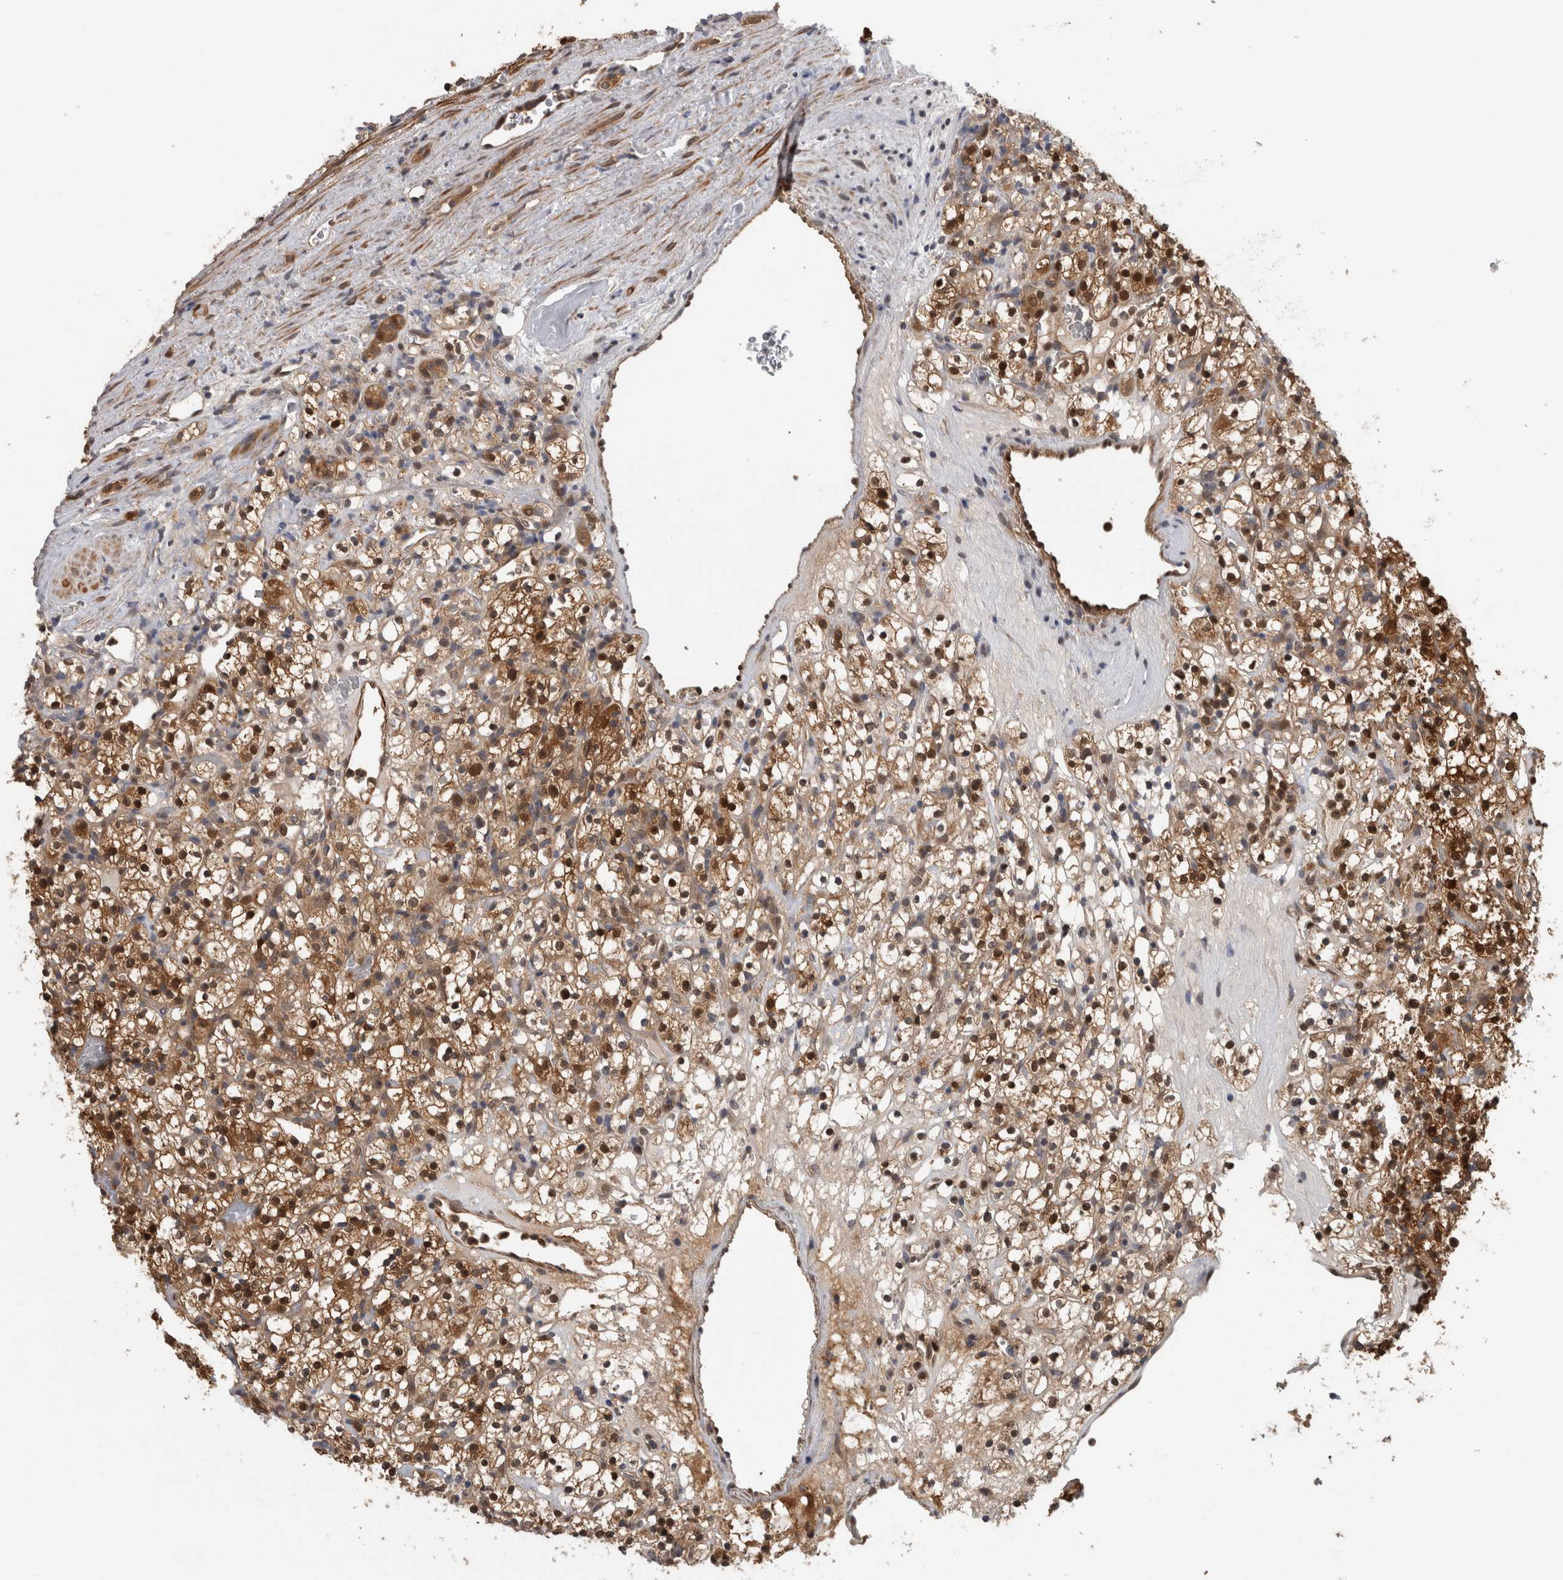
{"staining": {"intensity": "strong", "quantity": ">75%", "location": "cytoplasmic/membranous,nuclear"}, "tissue": "renal cancer", "cell_type": "Tumor cells", "image_type": "cancer", "snomed": [{"axis": "morphology", "description": "Normal tissue, NOS"}, {"axis": "morphology", "description": "Adenocarcinoma, NOS"}, {"axis": "topography", "description": "Kidney"}], "caption": "Immunohistochemical staining of human renal cancer (adenocarcinoma) reveals high levels of strong cytoplasmic/membranous and nuclear protein staining in approximately >75% of tumor cells. (DAB IHC, brown staining for protein, blue staining for nuclei).", "gene": "NAPRT", "patient": {"sex": "female", "age": 72}}